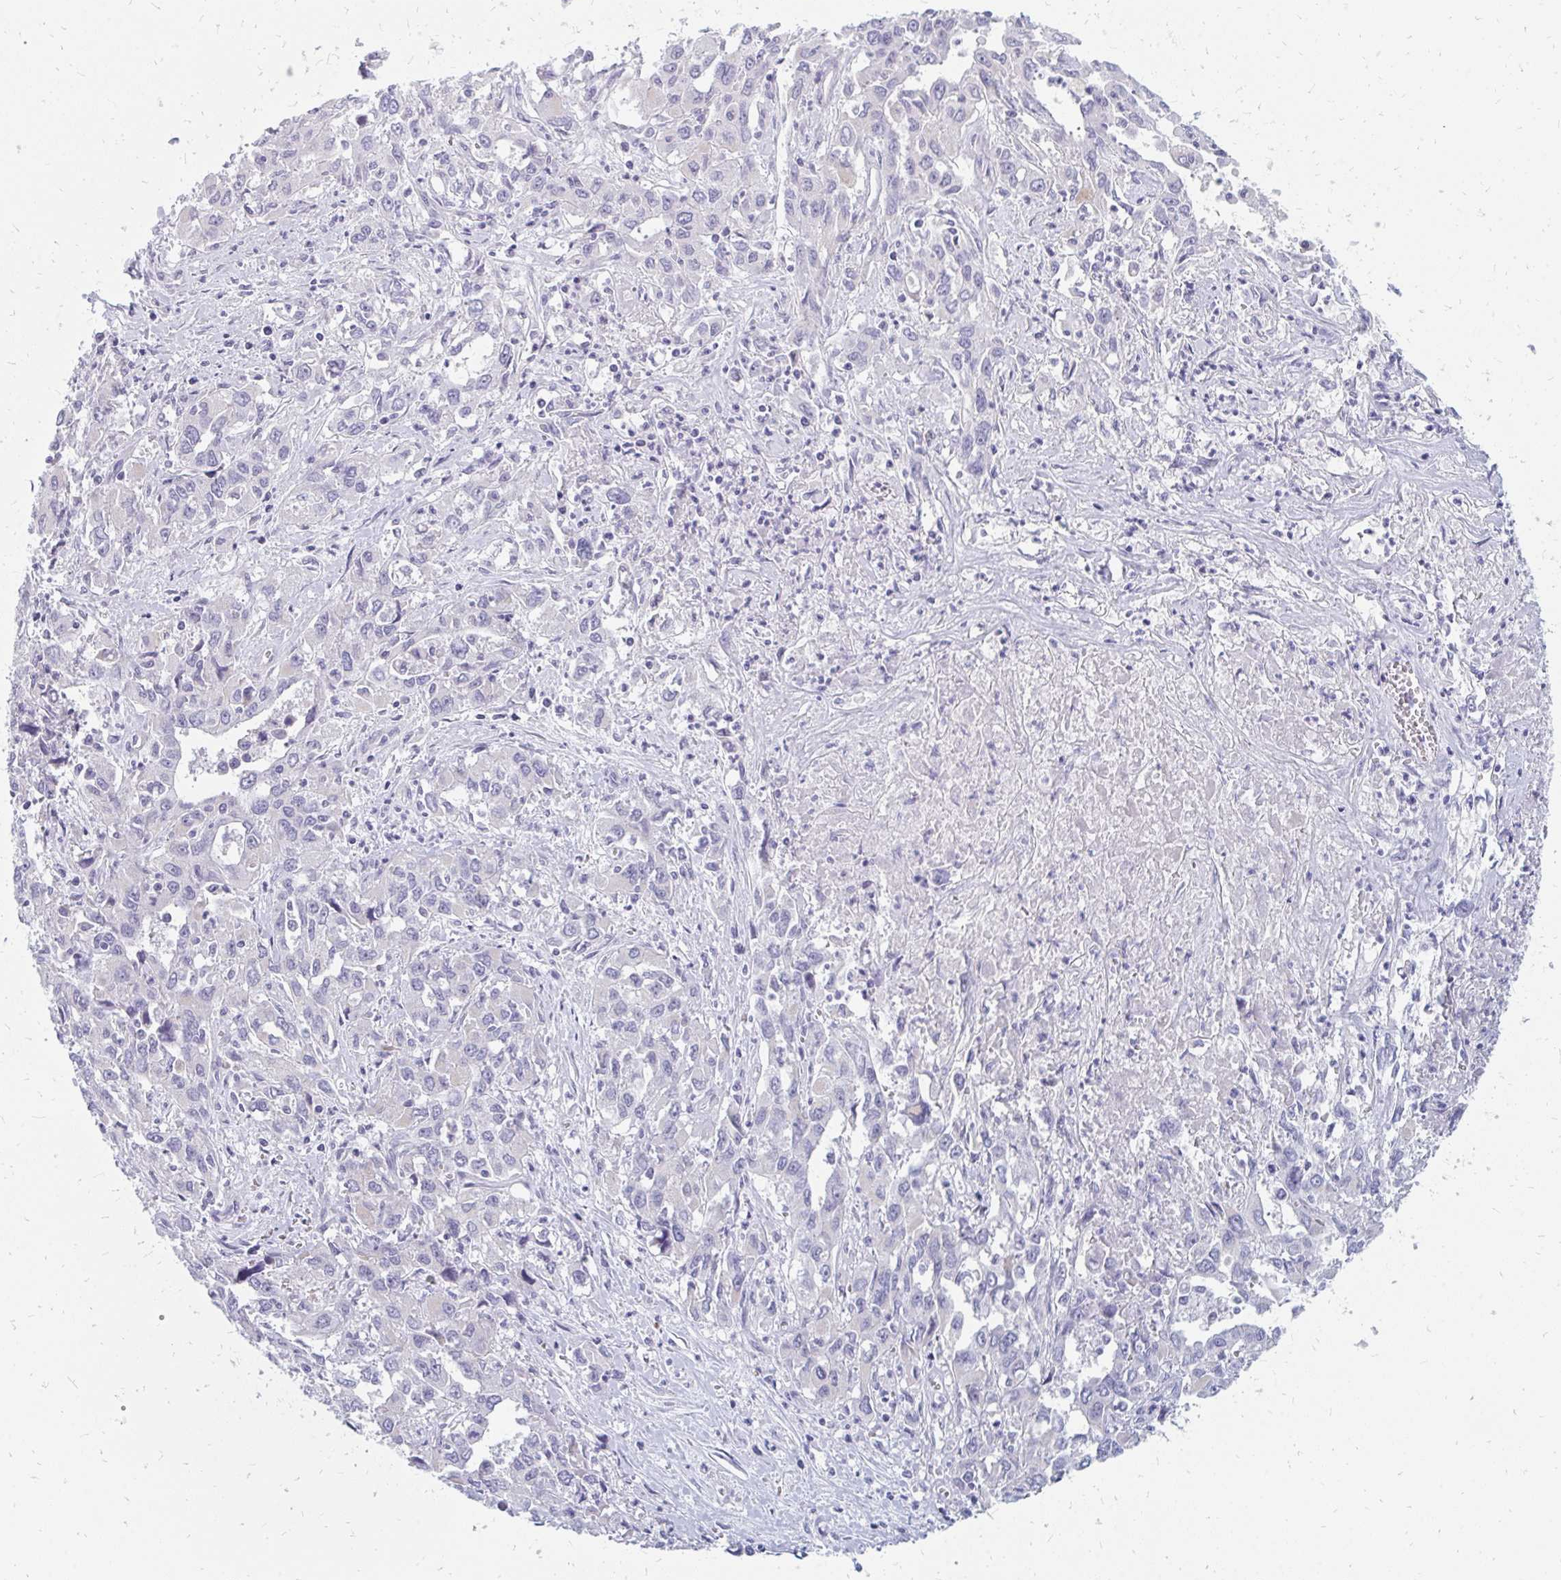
{"staining": {"intensity": "negative", "quantity": "none", "location": "none"}, "tissue": "liver cancer", "cell_type": "Tumor cells", "image_type": "cancer", "snomed": [{"axis": "morphology", "description": "Carcinoma, Hepatocellular, NOS"}, {"axis": "topography", "description": "Liver"}], "caption": "The histopathology image shows no significant expression in tumor cells of hepatocellular carcinoma (liver).", "gene": "OR10V1", "patient": {"sex": "male", "age": 63}}